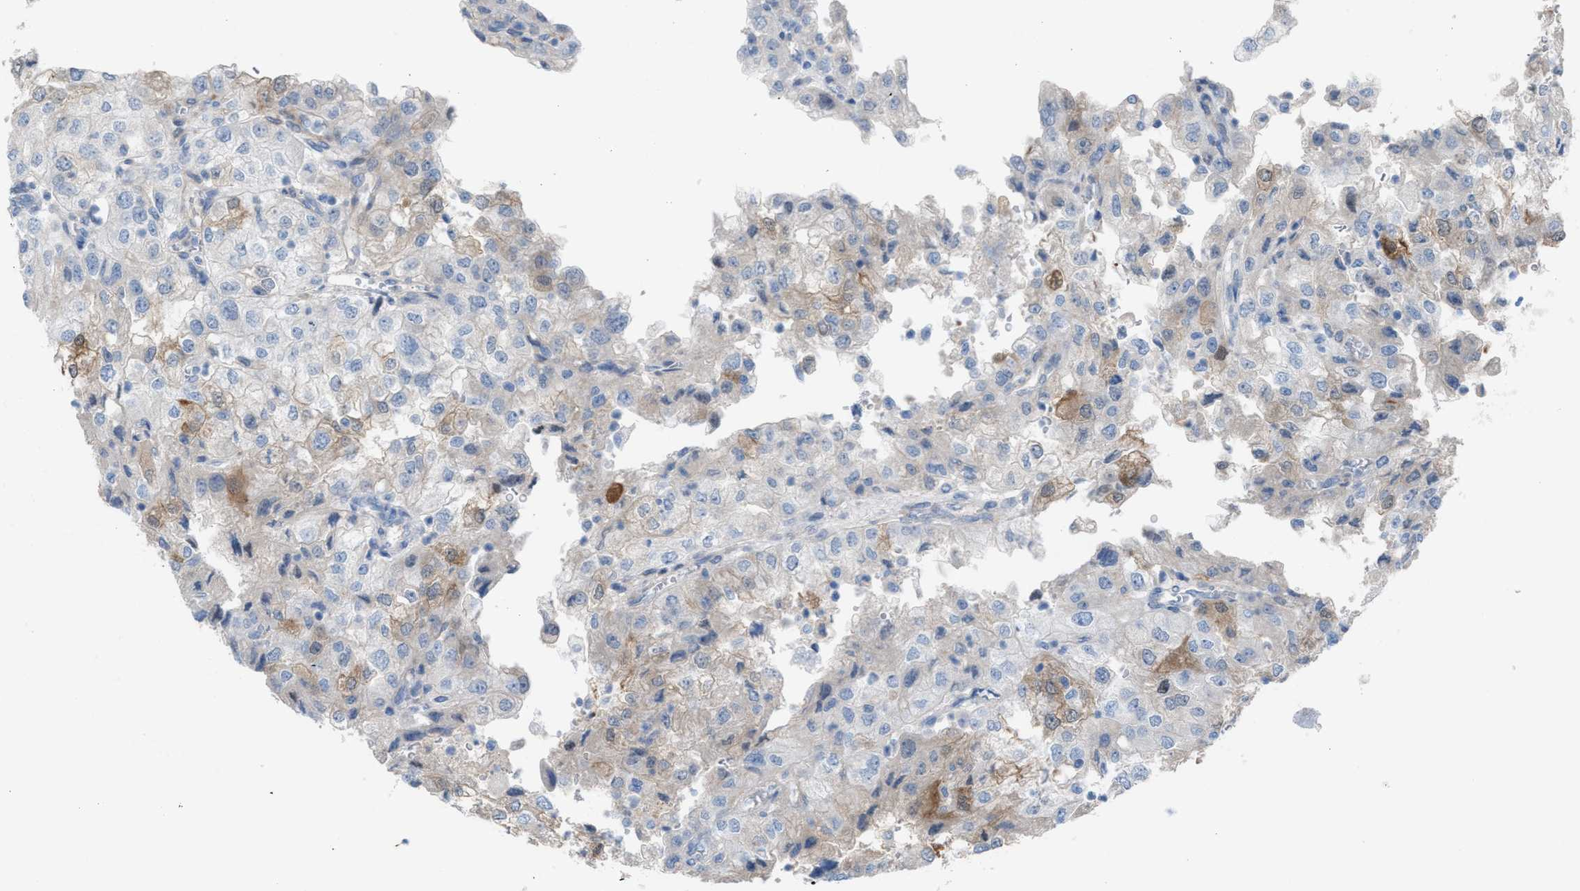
{"staining": {"intensity": "weak", "quantity": "<25%", "location": "cytoplasmic/membranous"}, "tissue": "renal cancer", "cell_type": "Tumor cells", "image_type": "cancer", "snomed": [{"axis": "morphology", "description": "Adenocarcinoma, NOS"}, {"axis": "topography", "description": "Kidney"}], "caption": "Adenocarcinoma (renal) was stained to show a protein in brown. There is no significant positivity in tumor cells. (Immunohistochemistry, brightfield microscopy, high magnification).", "gene": "ASPA", "patient": {"sex": "female", "age": 54}}